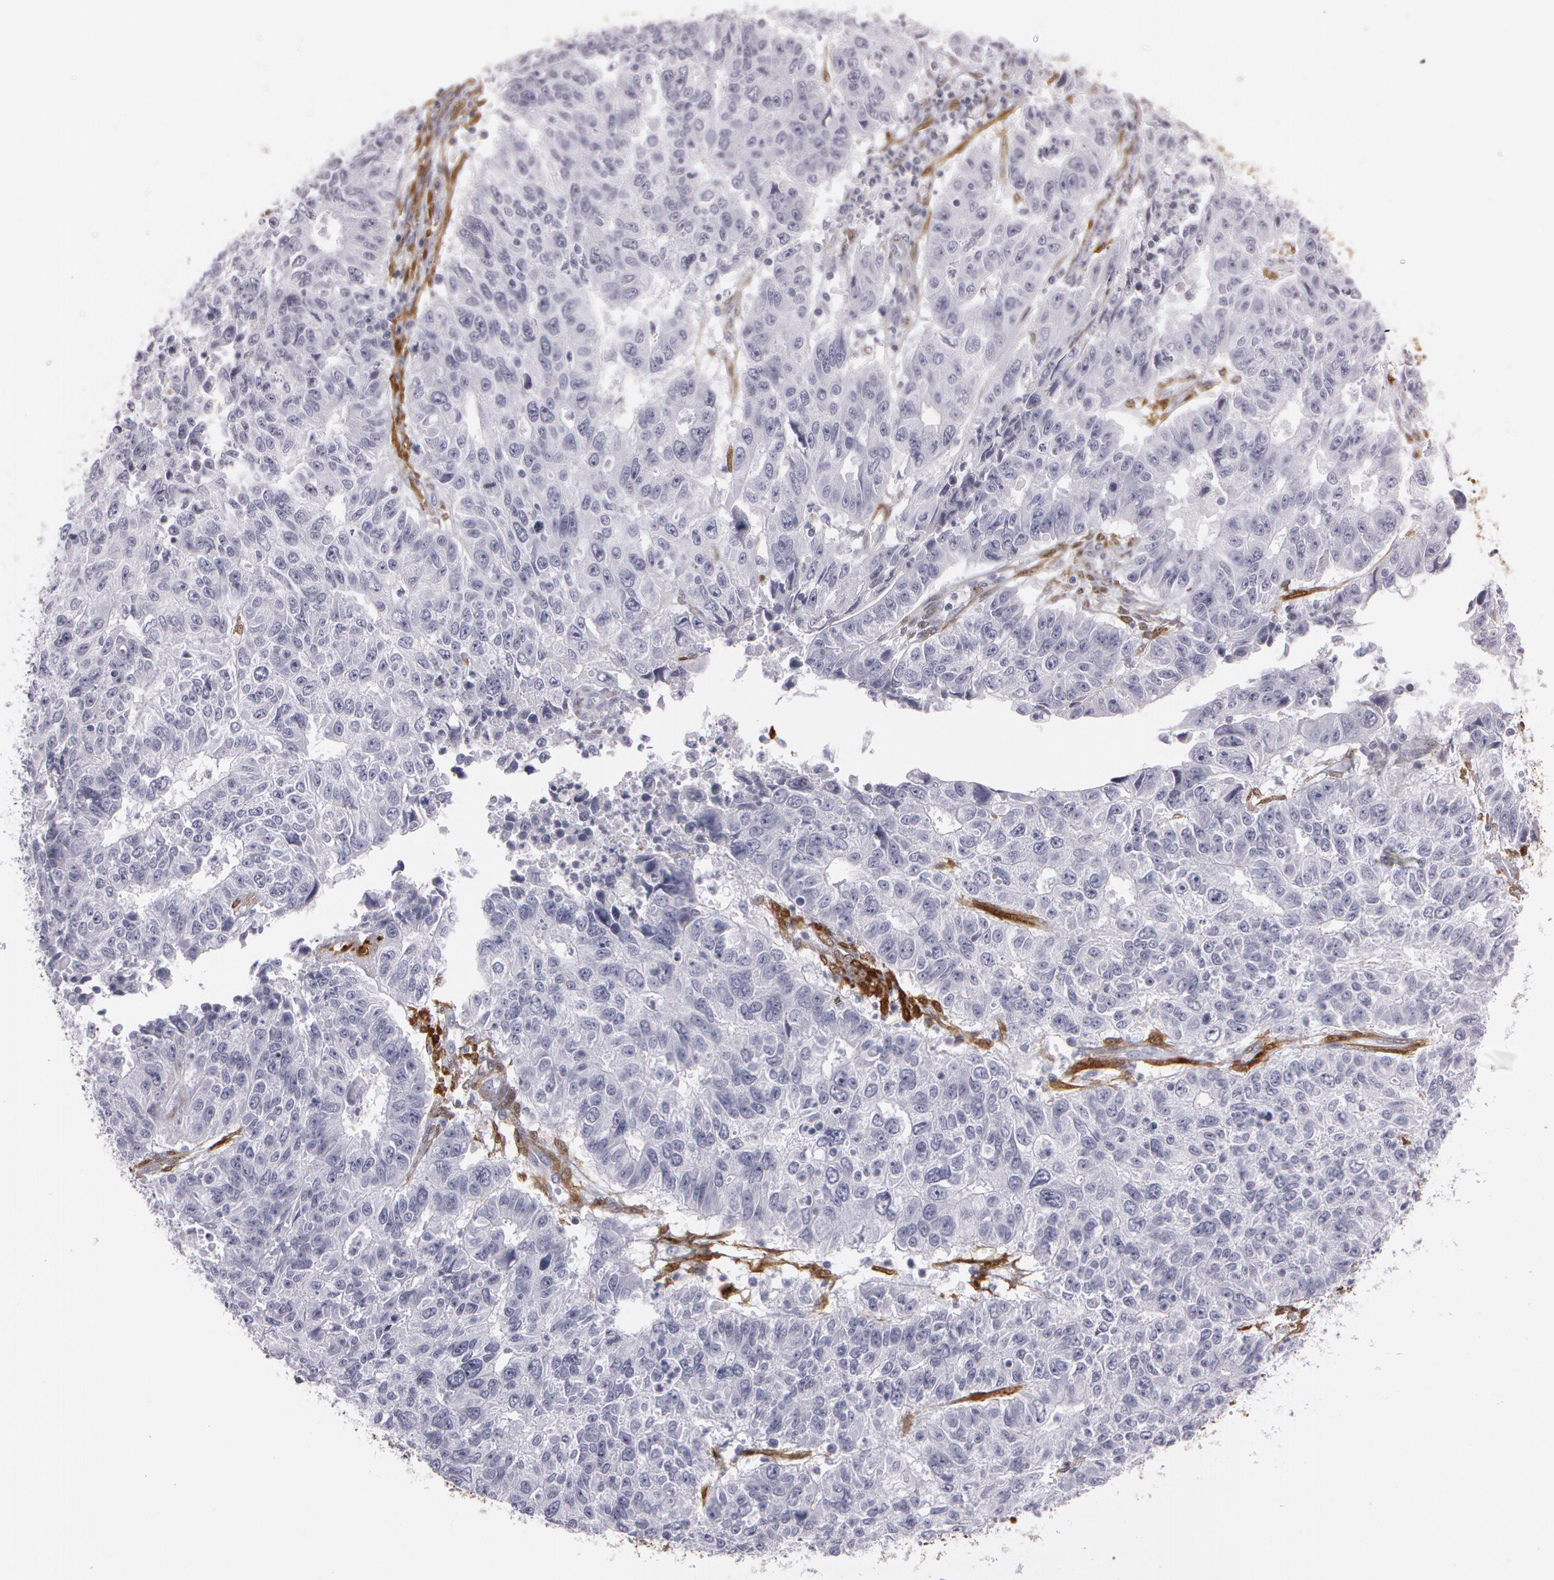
{"staining": {"intensity": "negative", "quantity": "none", "location": "none"}, "tissue": "endometrial cancer", "cell_type": "Tumor cells", "image_type": "cancer", "snomed": [{"axis": "morphology", "description": "Adenocarcinoma, NOS"}, {"axis": "topography", "description": "Endometrium"}], "caption": "High magnification brightfield microscopy of endometrial cancer stained with DAB (brown) and counterstained with hematoxylin (blue): tumor cells show no significant expression. (DAB (3,3'-diaminobenzidine) immunohistochemistry (IHC) visualized using brightfield microscopy, high magnification).", "gene": "TAGLN", "patient": {"sex": "female", "age": 42}}